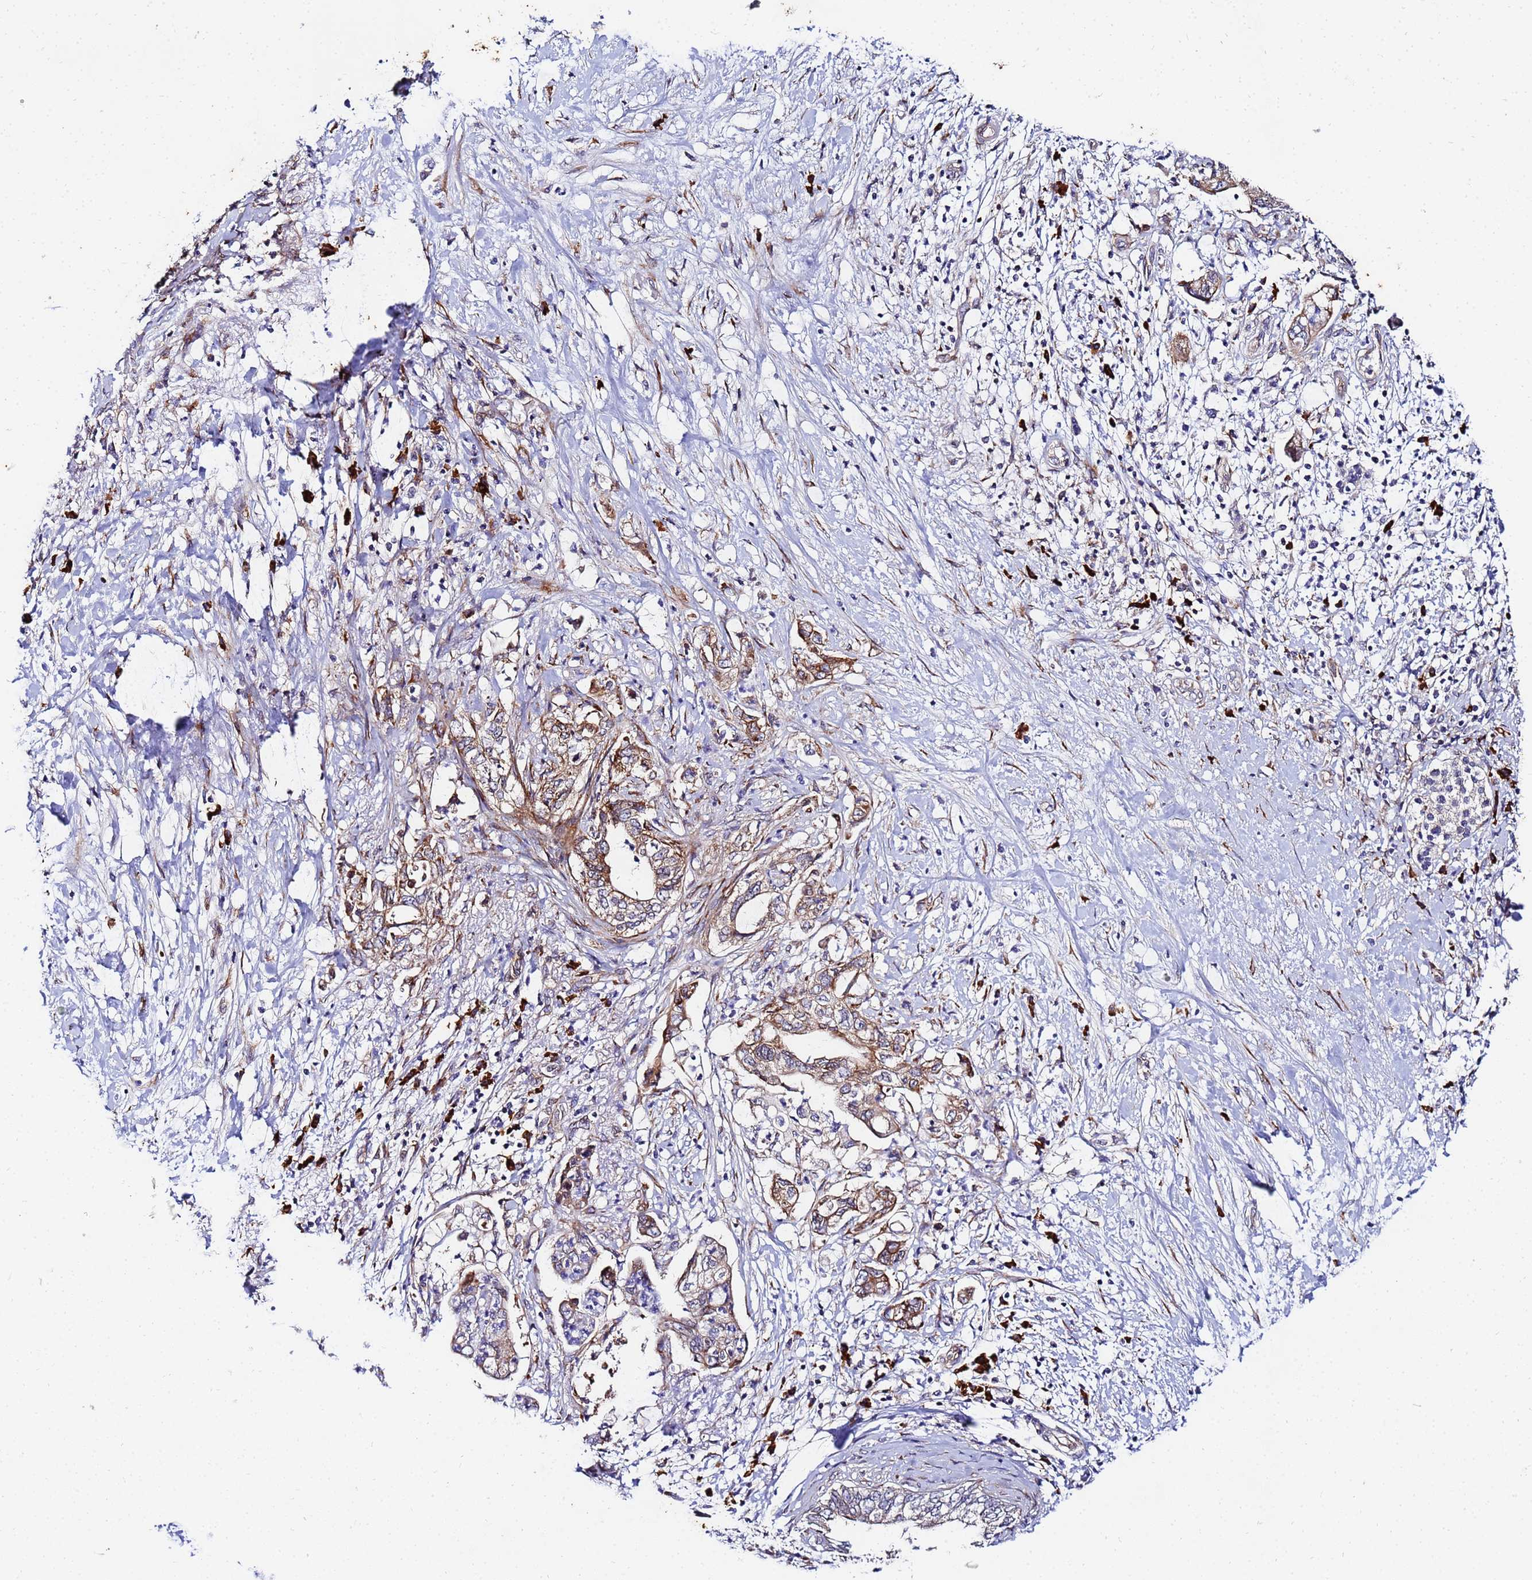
{"staining": {"intensity": "moderate", "quantity": ">75%", "location": "cytoplasmic/membranous"}, "tissue": "pancreatic cancer", "cell_type": "Tumor cells", "image_type": "cancer", "snomed": [{"axis": "morphology", "description": "Adenocarcinoma, NOS"}, {"axis": "topography", "description": "Pancreas"}], "caption": "DAB immunohistochemical staining of human pancreatic adenocarcinoma displays moderate cytoplasmic/membranous protein positivity in about >75% of tumor cells.", "gene": "POM121", "patient": {"sex": "female", "age": 73}}